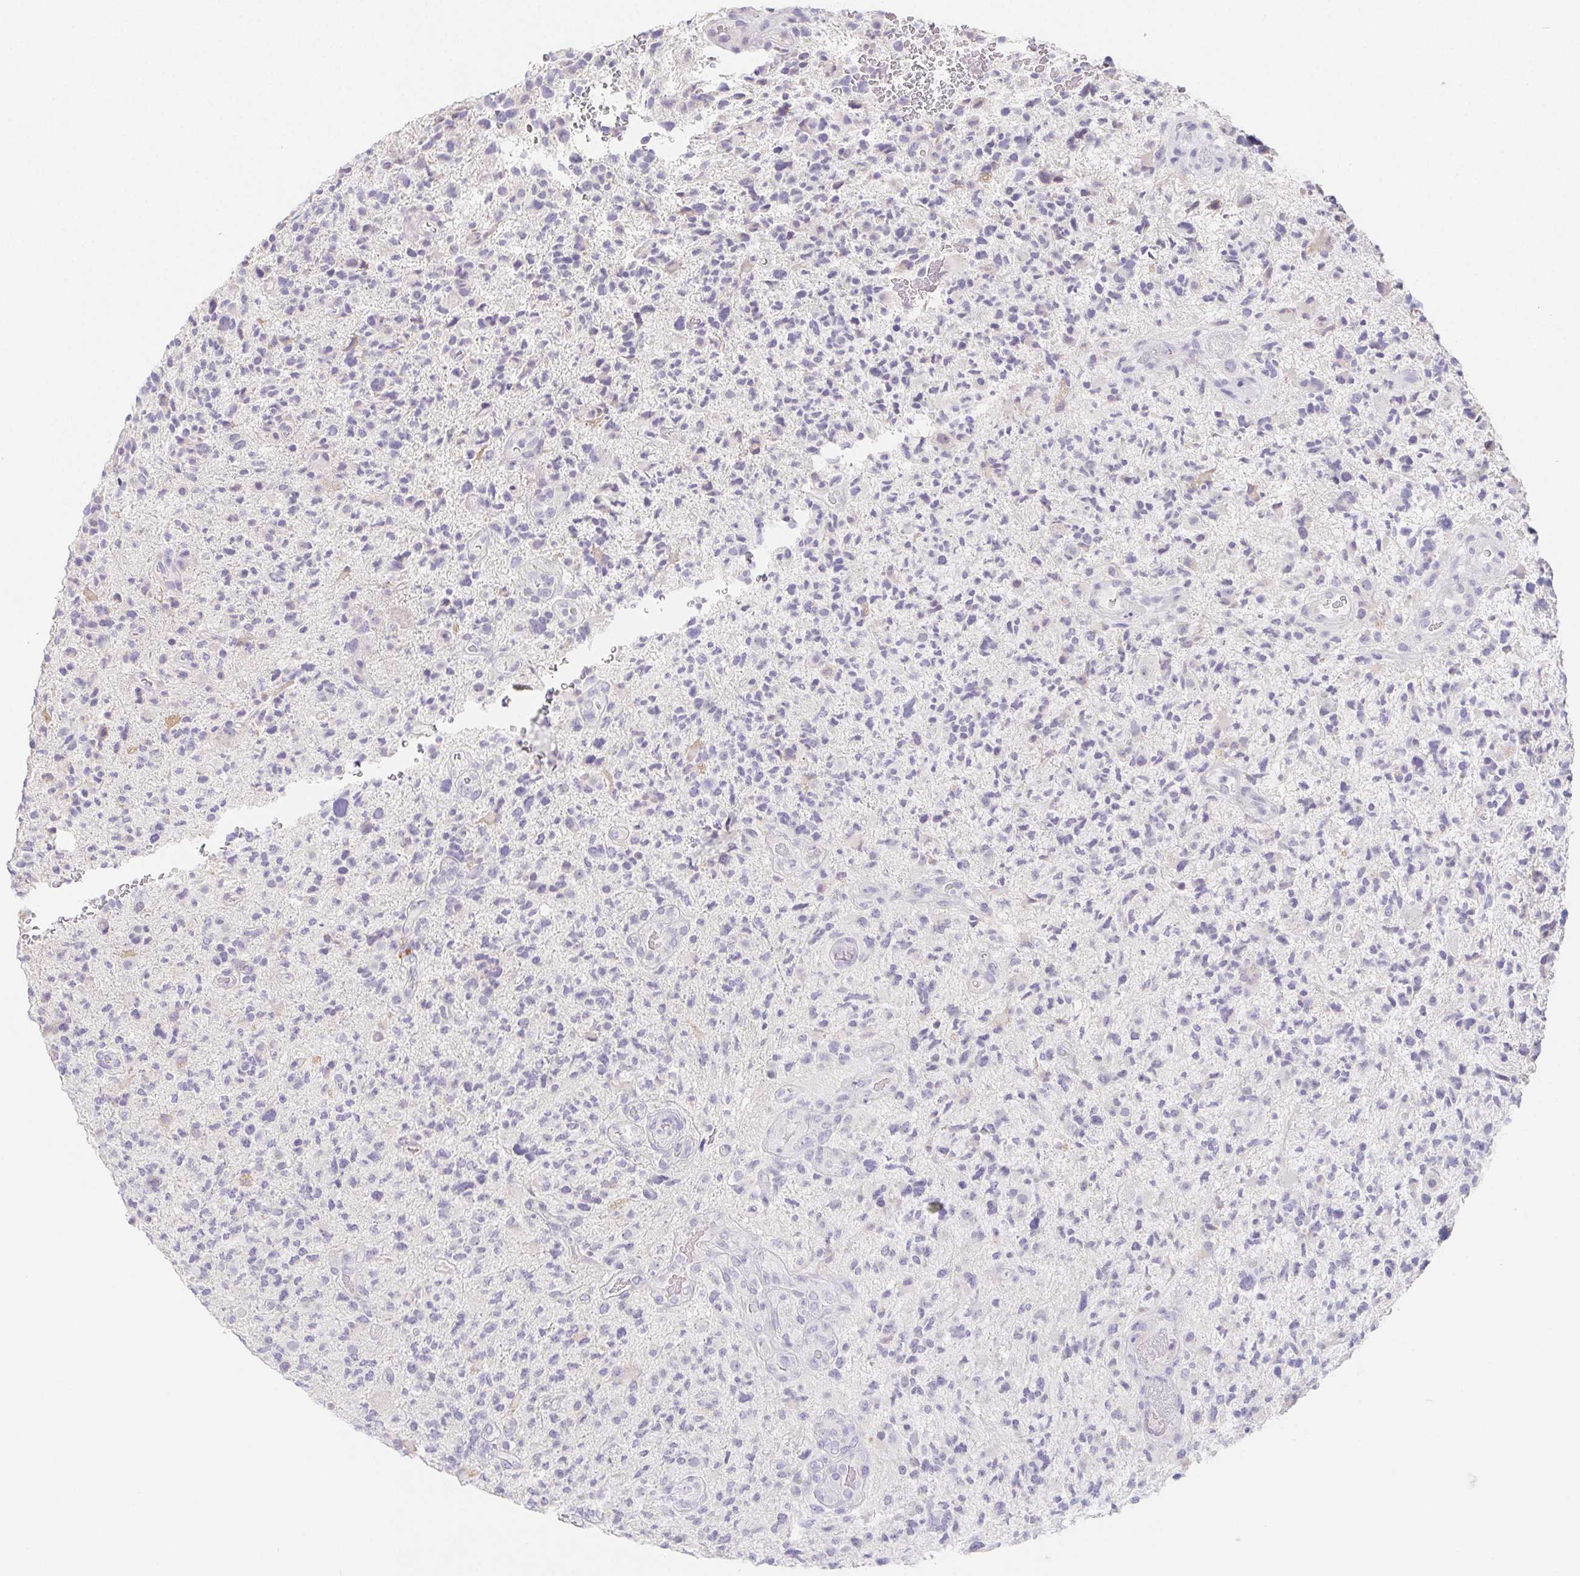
{"staining": {"intensity": "negative", "quantity": "none", "location": "none"}, "tissue": "glioma", "cell_type": "Tumor cells", "image_type": "cancer", "snomed": [{"axis": "morphology", "description": "Glioma, malignant, High grade"}, {"axis": "topography", "description": "Brain"}], "caption": "Immunohistochemistry (IHC) of human malignant glioma (high-grade) exhibits no positivity in tumor cells.", "gene": "GLIPR1L1", "patient": {"sex": "female", "age": 71}}